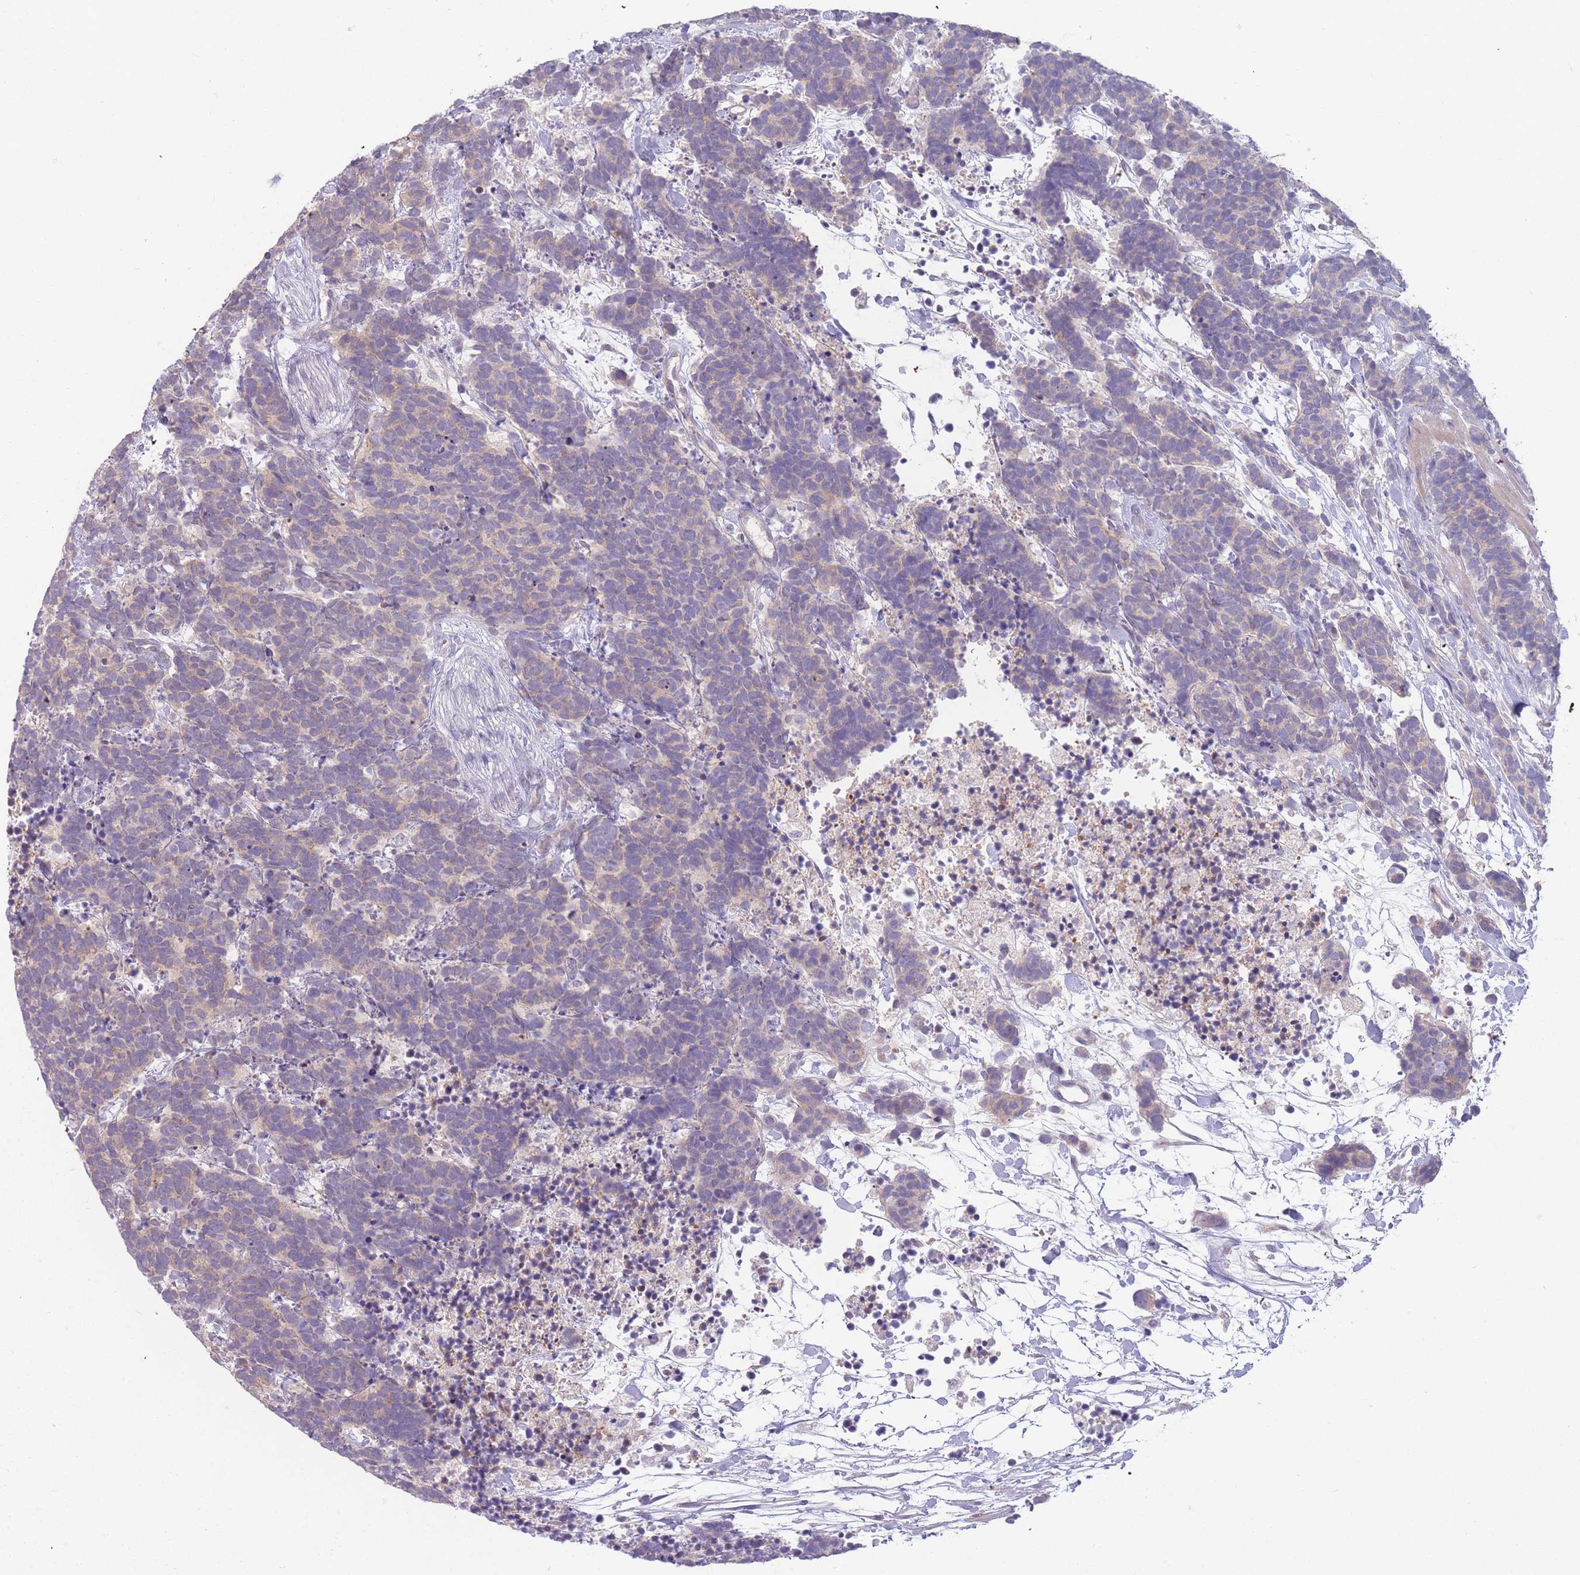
{"staining": {"intensity": "weak", "quantity": ">75%", "location": "cytoplasmic/membranous"}, "tissue": "carcinoid", "cell_type": "Tumor cells", "image_type": "cancer", "snomed": [{"axis": "morphology", "description": "Carcinoma, NOS"}, {"axis": "morphology", "description": "Carcinoid, malignant, NOS"}, {"axis": "topography", "description": "Prostate"}], "caption": "A brown stain labels weak cytoplasmic/membranous staining of a protein in carcinoid (malignant) tumor cells.", "gene": "SPHKAP", "patient": {"sex": "male", "age": 57}}